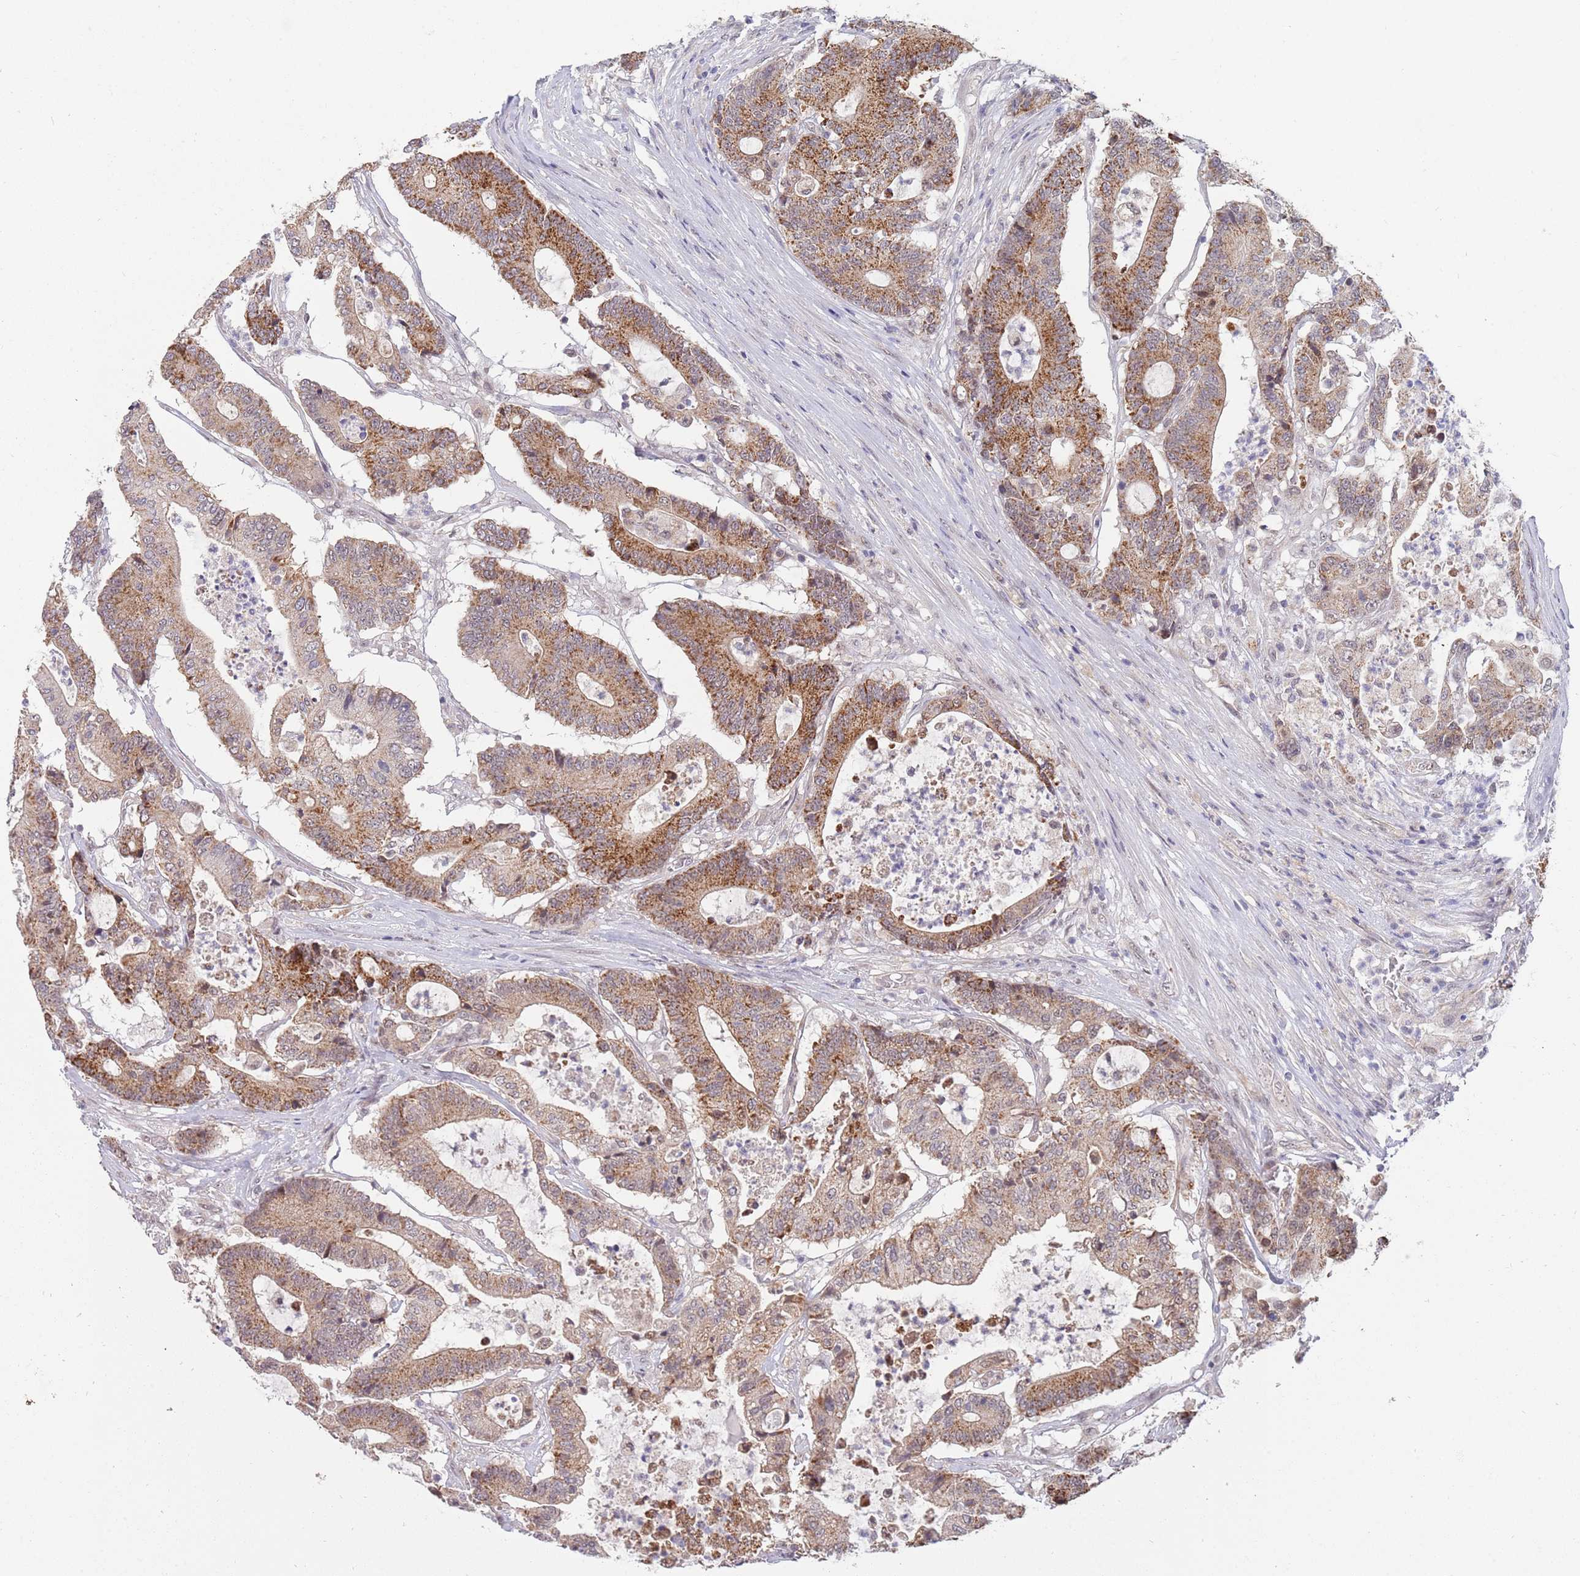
{"staining": {"intensity": "moderate", "quantity": ">75%", "location": "cytoplasmic/membranous"}, "tissue": "colorectal cancer", "cell_type": "Tumor cells", "image_type": "cancer", "snomed": [{"axis": "morphology", "description": "Adenocarcinoma, NOS"}, {"axis": "topography", "description": "Colon"}], "caption": "Tumor cells display medium levels of moderate cytoplasmic/membranous positivity in about >75% of cells in human colorectal cancer (adenocarcinoma).", "gene": "UQCC3", "patient": {"sex": "female", "age": 84}}